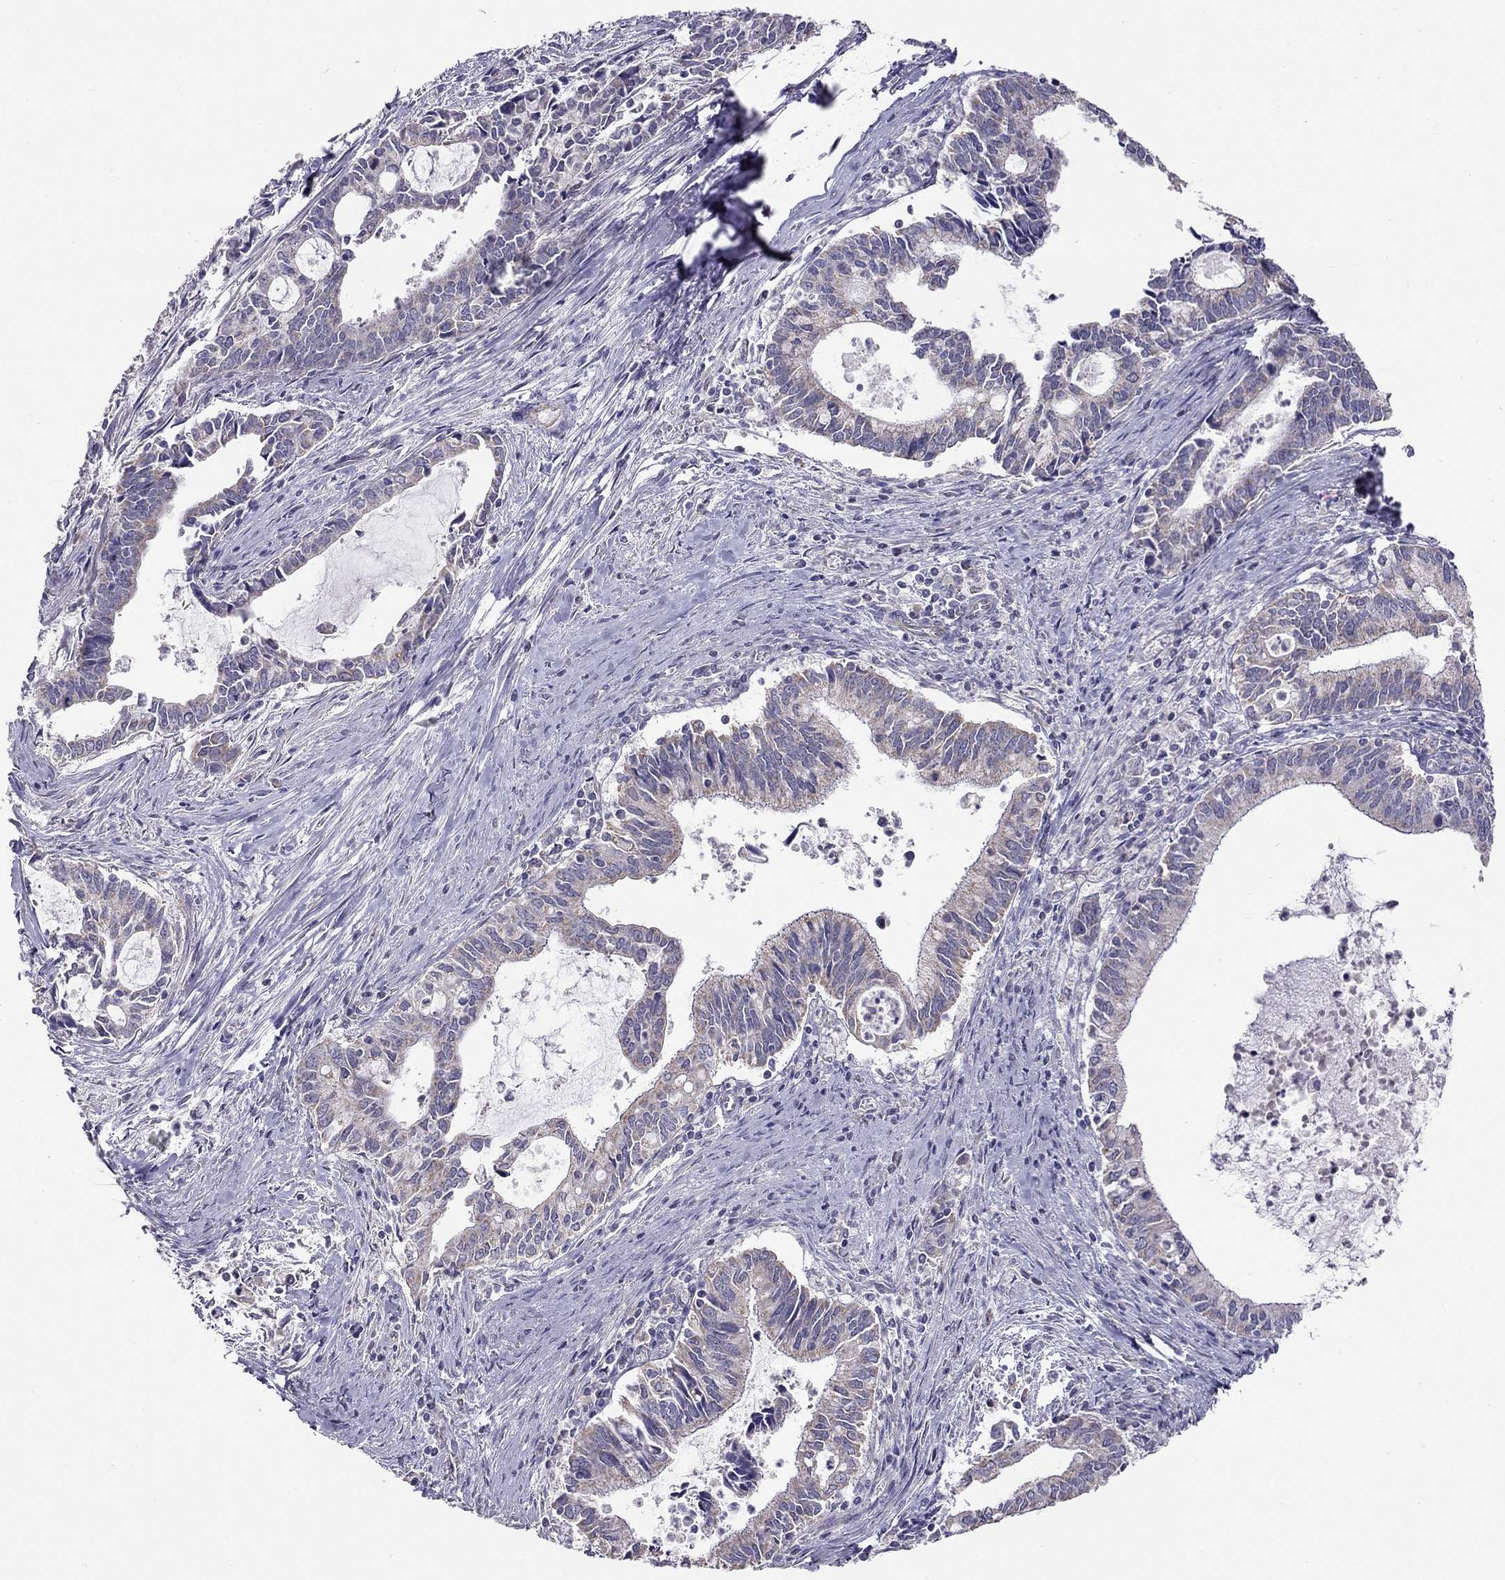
{"staining": {"intensity": "negative", "quantity": "none", "location": "none"}, "tissue": "cervical cancer", "cell_type": "Tumor cells", "image_type": "cancer", "snomed": [{"axis": "morphology", "description": "Adenocarcinoma, NOS"}, {"axis": "topography", "description": "Cervix"}], "caption": "Immunohistochemistry (IHC) of human cervical cancer exhibits no positivity in tumor cells. Nuclei are stained in blue.", "gene": "LRIT3", "patient": {"sex": "female", "age": 42}}